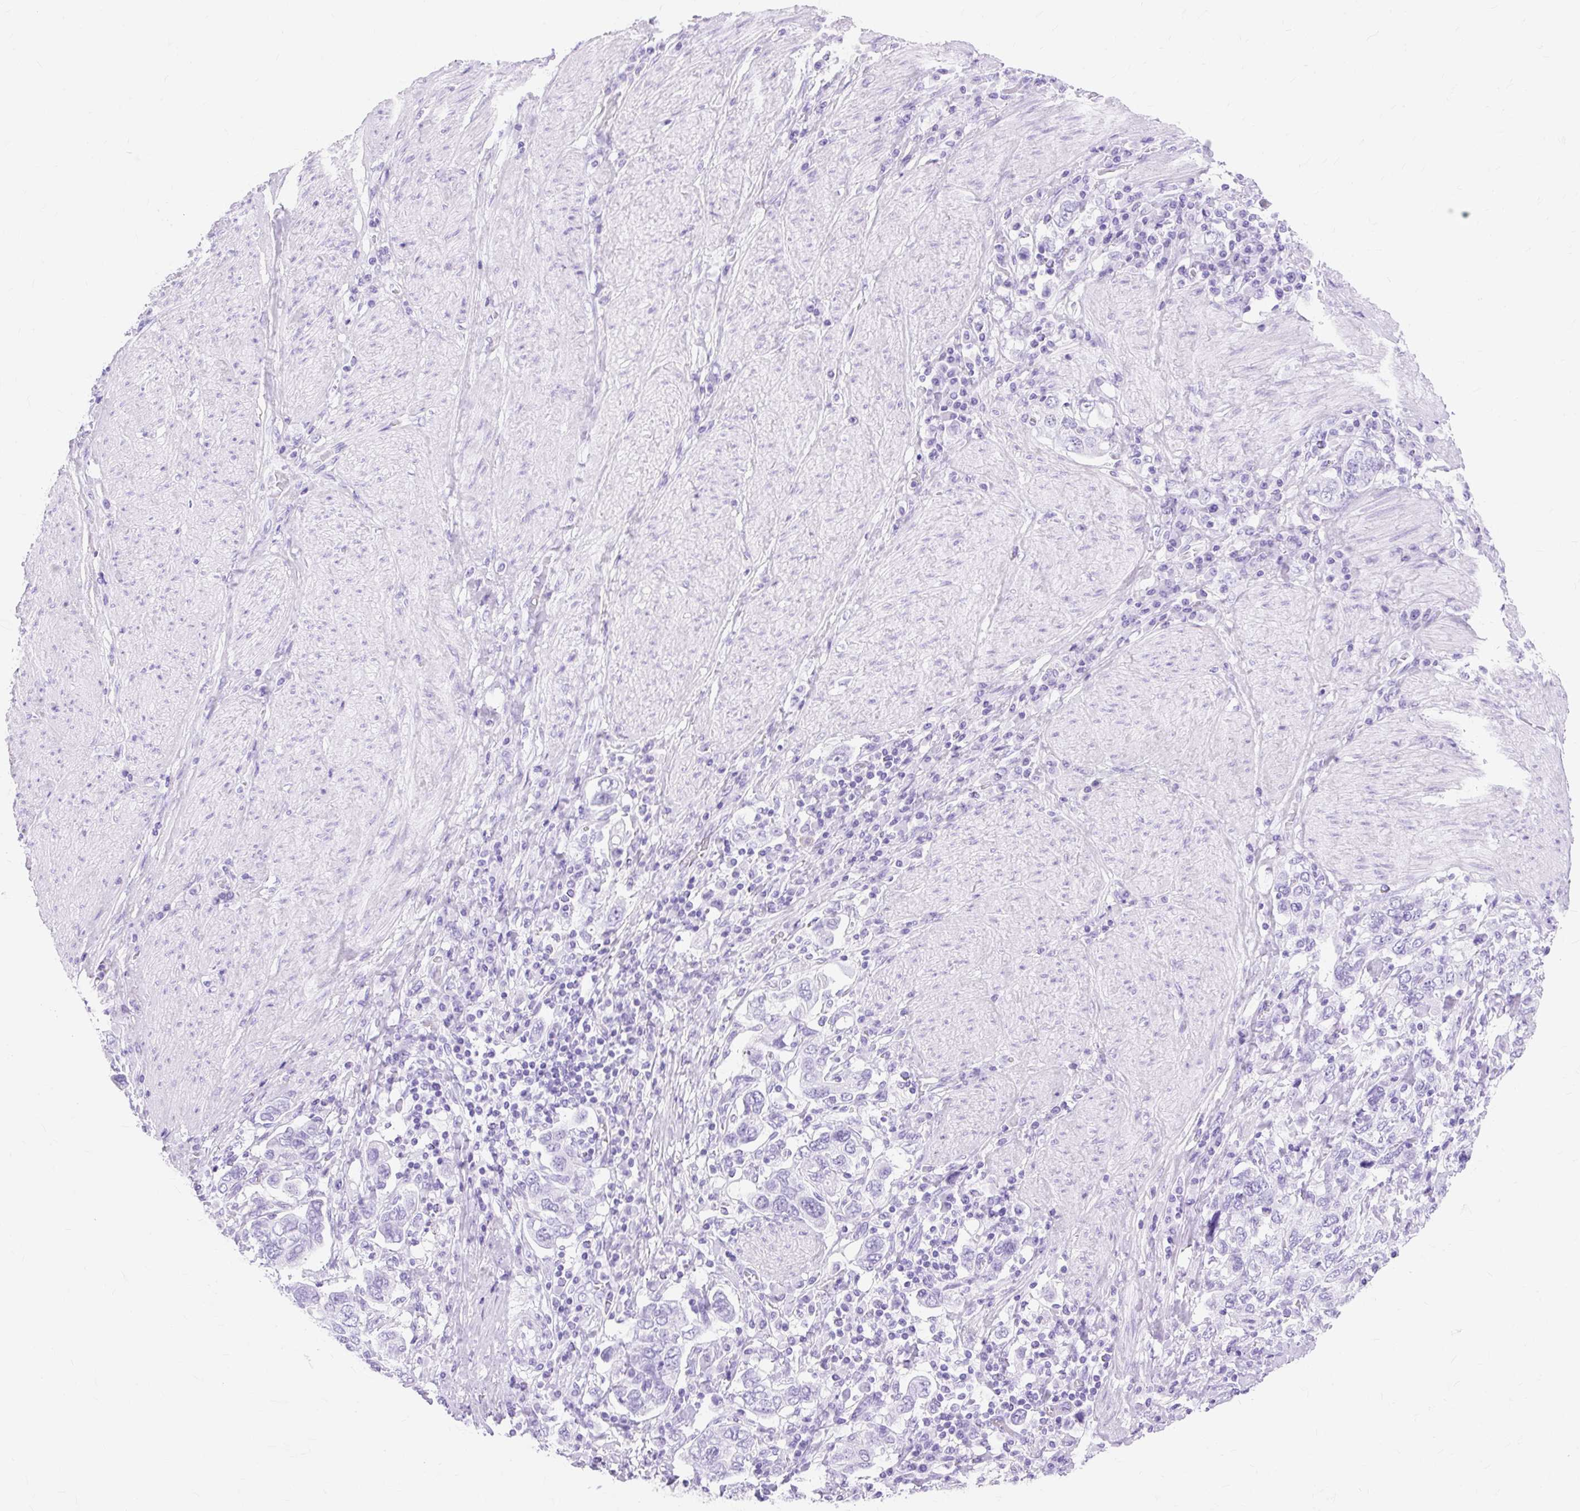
{"staining": {"intensity": "negative", "quantity": "none", "location": "none"}, "tissue": "stomach cancer", "cell_type": "Tumor cells", "image_type": "cancer", "snomed": [{"axis": "morphology", "description": "Adenocarcinoma, NOS"}, {"axis": "topography", "description": "Stomach, upper"}, {"axis": "topography", "description": "Stomach"}], "caption": "This is a image of immunohistochemistry staining of stomach adenocarcinoma, which shows no staining in tumor cells.", "gene": "MBP", "patient": {"sex": "male", "age": 62}}